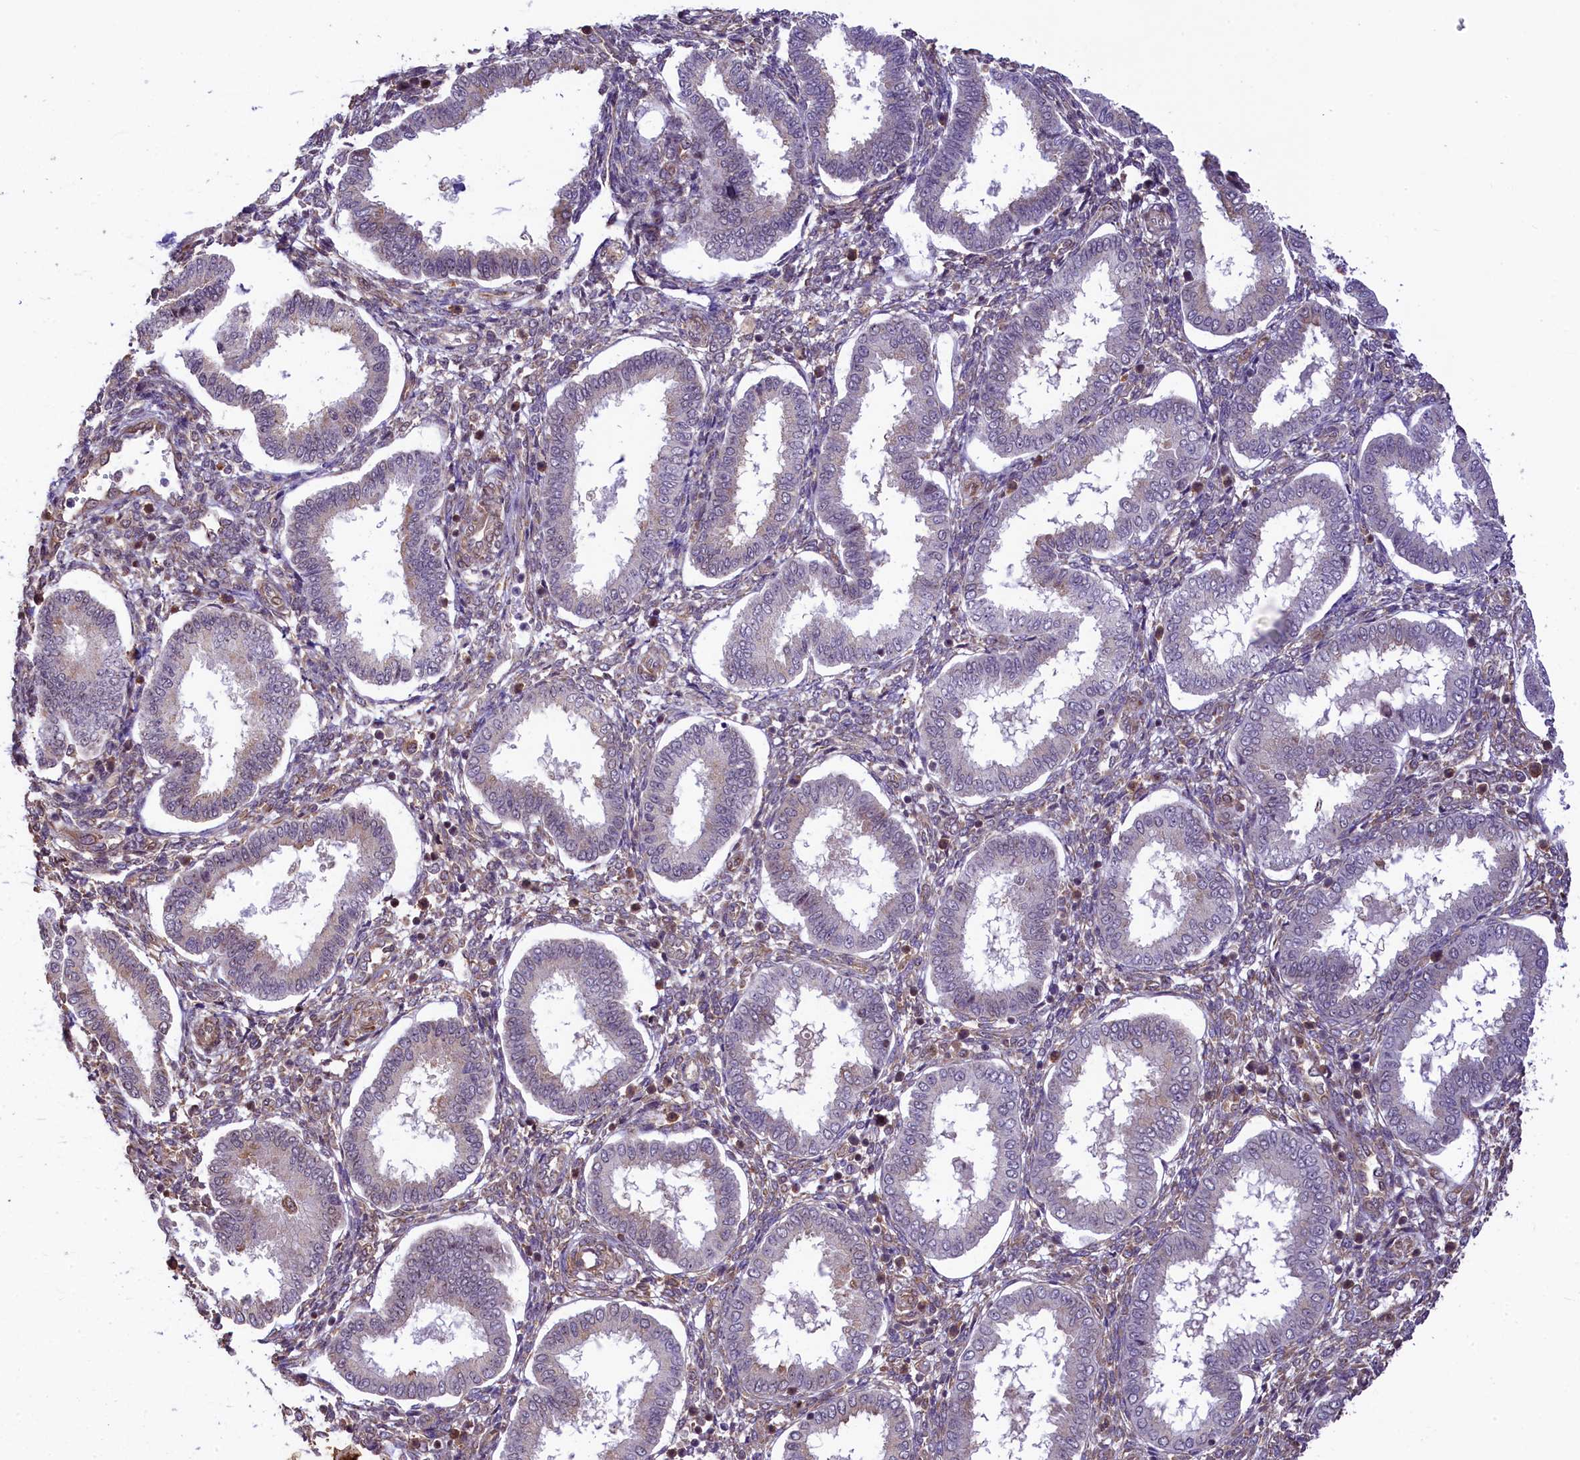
{"staining": {"intensity": "weak", "quantity": "25%-75%", "location": "cytoplasmic/membranous,nuclear"}, "tissue": "endometrium", "cell_type": "Cells in endometrial stroma", "image_type": "normal", "snomed": [{"axis": "morphology", "description": "Normal tissue, NOS"}, {"axis": "topography", "description": "Endometrium"}], "caption": "Immunohistochemistry (IHC) of unremarkable human endometrium demonstrates low levels of weak cytoplasmic/membranous,nuclear staining in approximately 25%-75% of cells in endometrial stroma.", "gene": "RBBP8", "patient": {"sex": "female", "age": 24}}